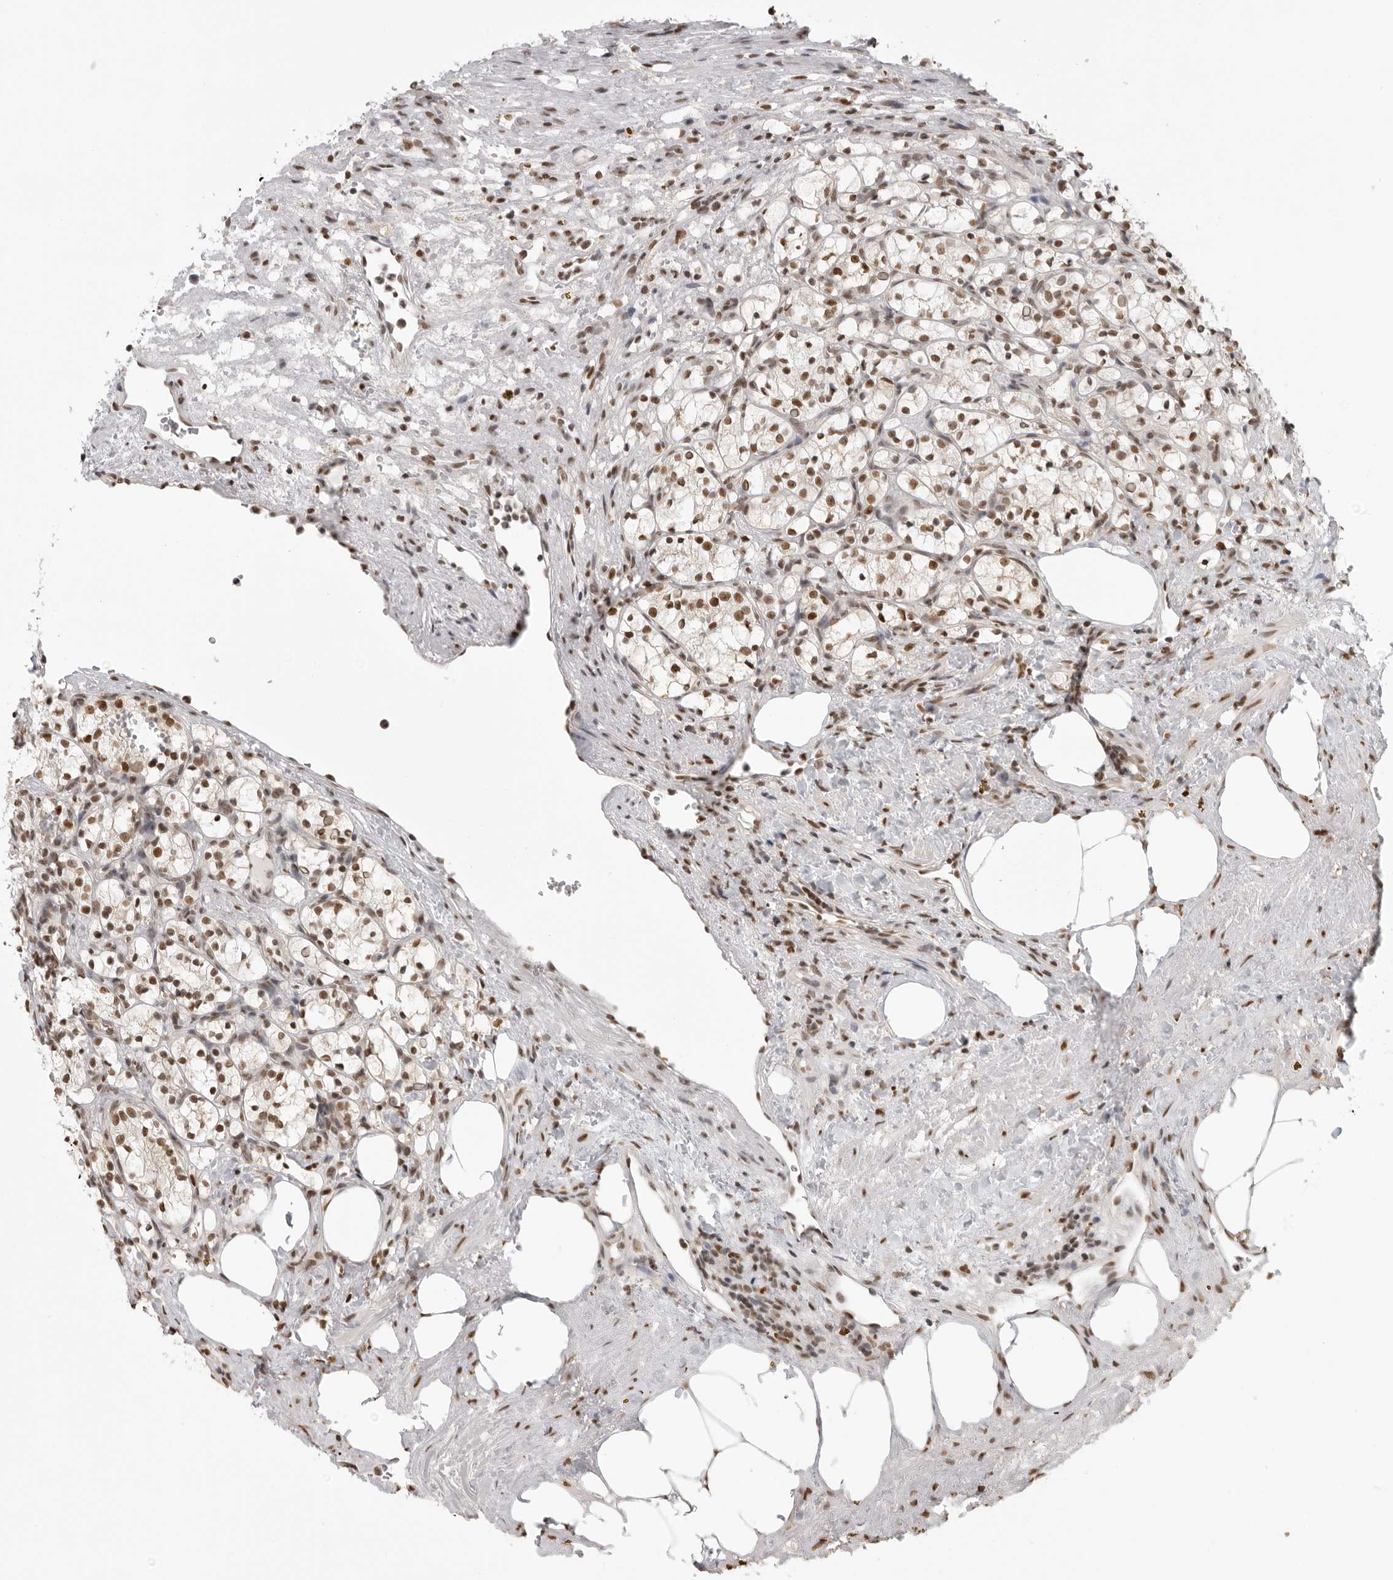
{"staining": {"intensity": "moderate", "quantity": ">75%", "location": "nuclear"}, "tissue": "renal cancer", "cell_type": "Tumor cells", "image_type": "cancer", "snomed": [{"axis": "morphology", "description": "Adenocarcinoma, NOS"}, {"axis": "topography", "description": "Kidney"}], "caption": "Immunohistochemistry image of neoplastic tissue: human renal cancer stained using immunohistochemistry (IHC) reveals medium levels of moderate protein expression localized specifically in the nuclear of tumor cells, appearing as a nuclear brown color.", "gene": "RPA2", "patient": {"sex": "female", "age": 69}}